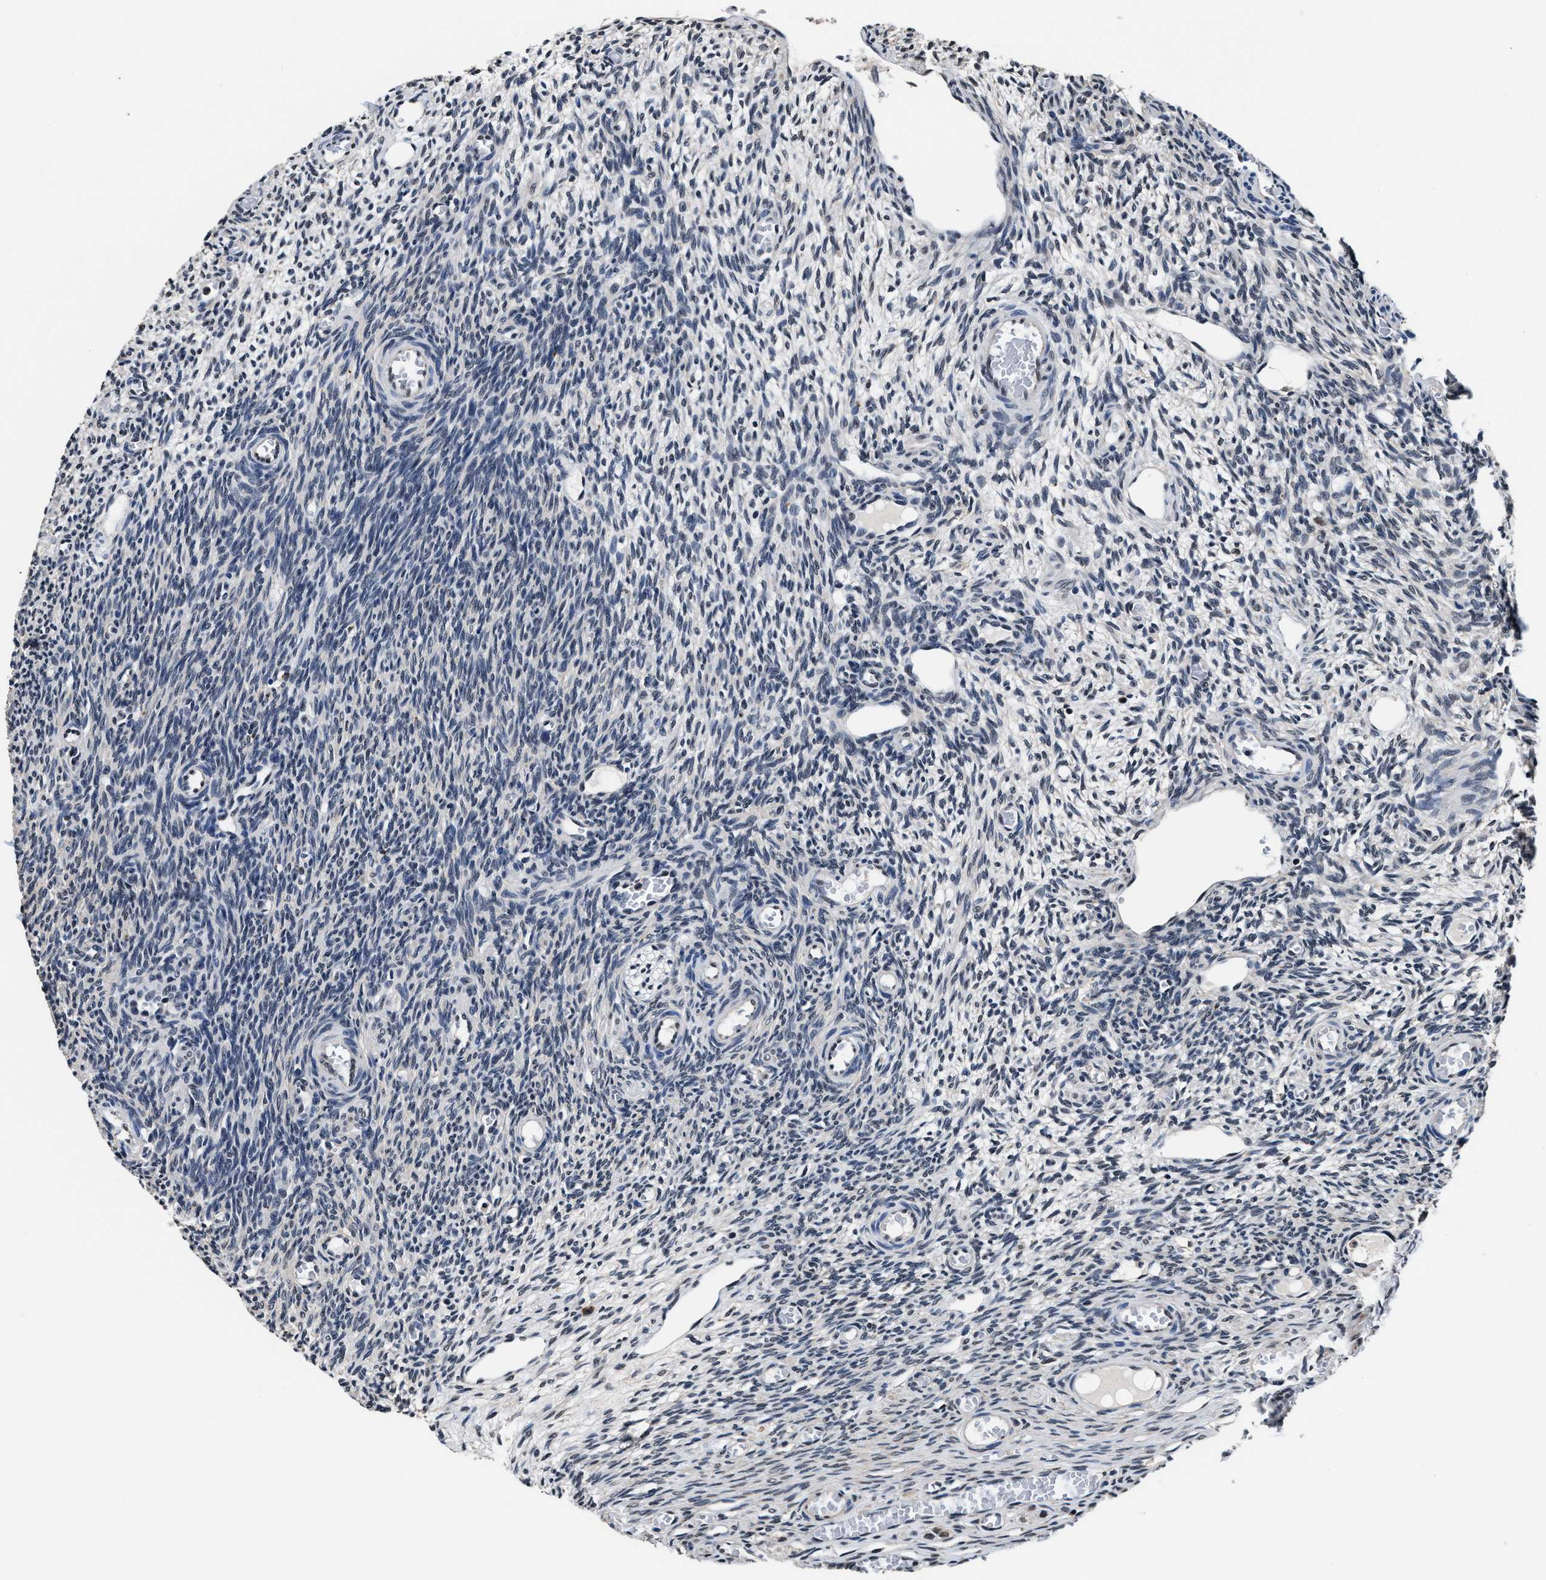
{"staining": {"intensity": "negative", "quantity": "none", "location": "none"}, "tissue": "ovary", "cell_type": "Ovarian stroma cells", "image_type": "normal", "snomed": [{"axis": "morphology", "description": "Normal tissue, NOS"}, {"axis": "topography", "description": "Ovary"}], "caption": "Immunohistochemical staining of unremarkable human ovary demonstrates no significant staining in ovarian stroma cells. Nuclei are stained in blue.", "gene": "USP16", "patient": {"sex": "female", "age": 27}}